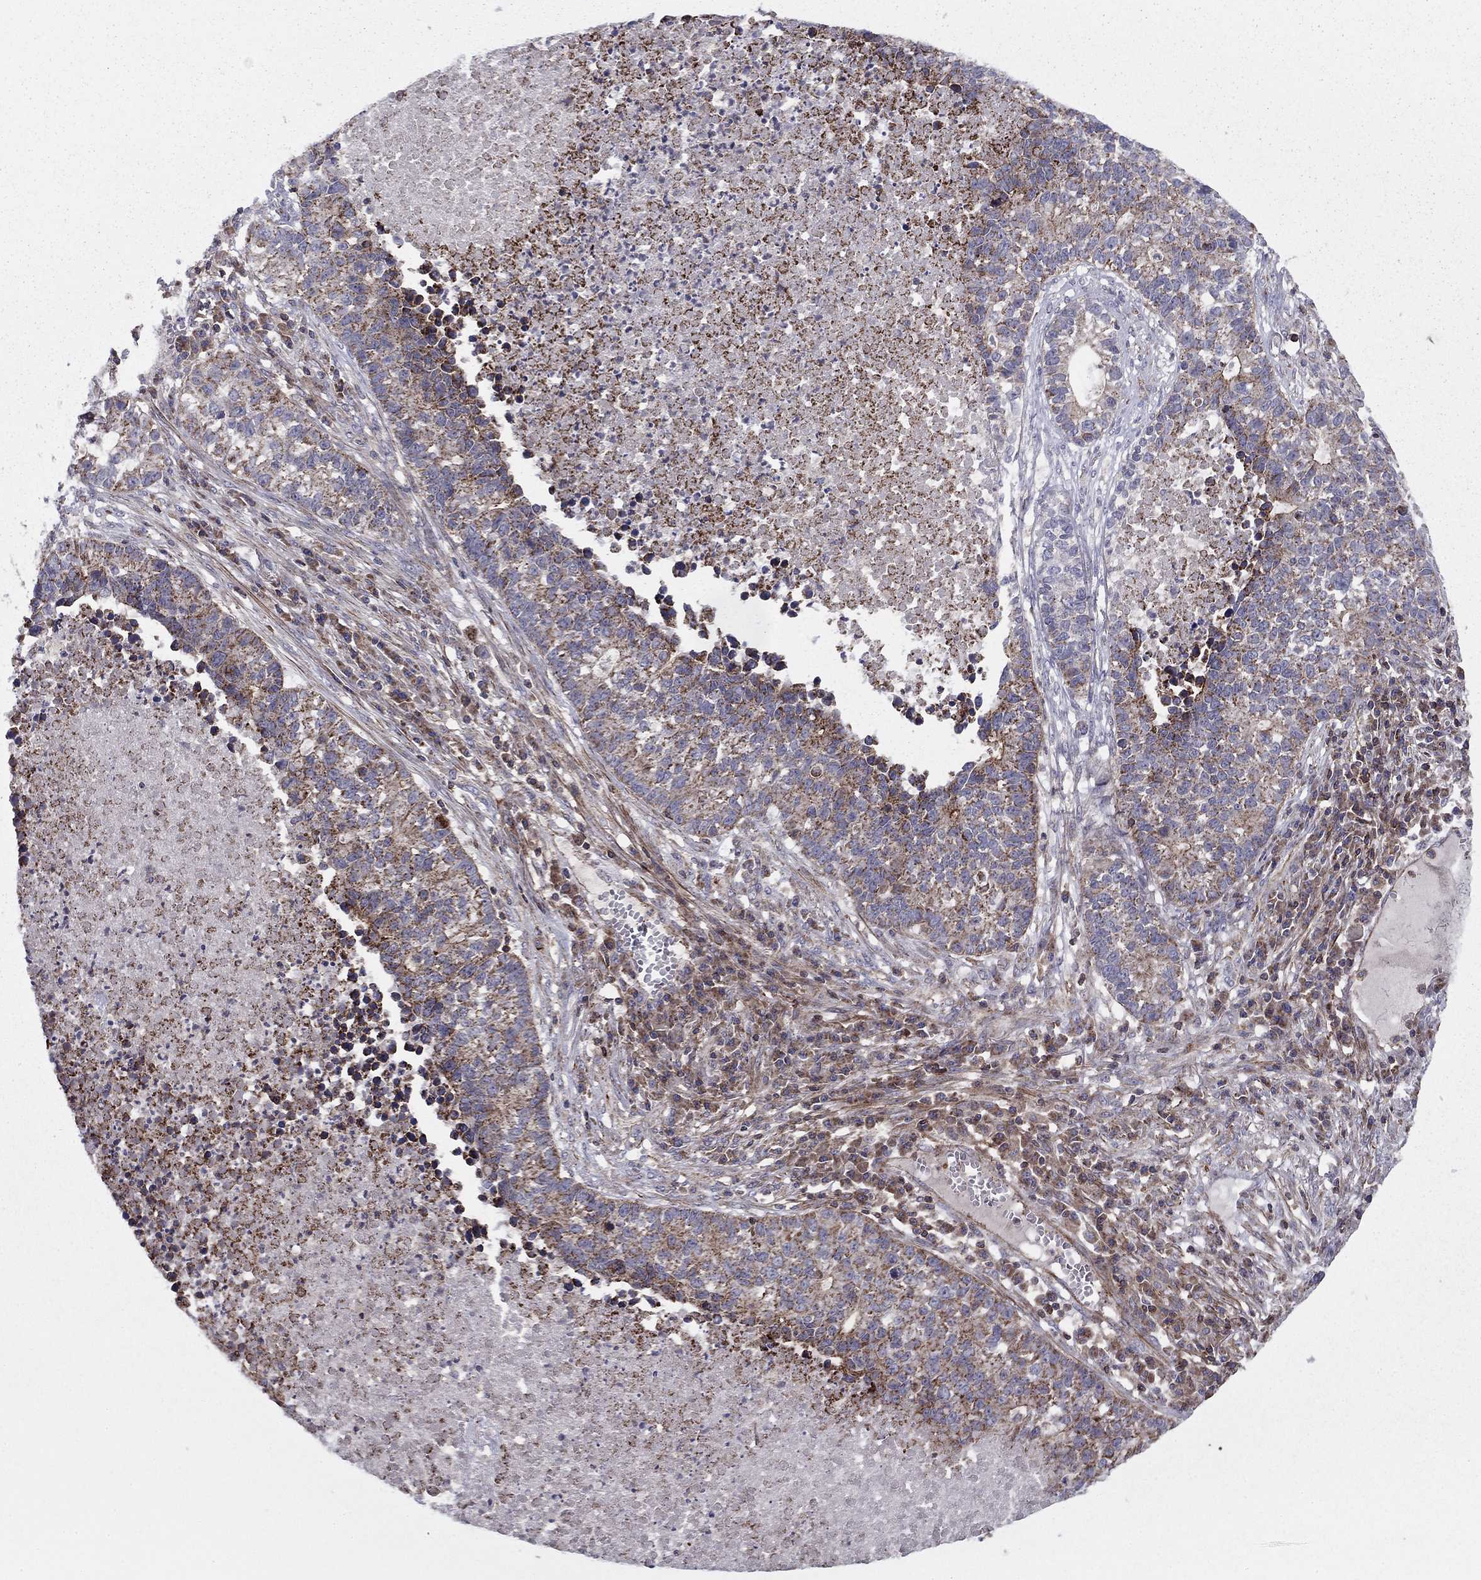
{"staining": {"intensity": "moderate", "quantity": "<25%", "location": "cytoplasmic/membranous"}, "tissue": "lung cancer", "cell_type": "Tumor cells", "image_type": "cancer", "snomed": [{"axis": "morphology", "description": "Adenocarcinoma, NOS"}, {"axis": "topography", "description": "Lung"}], "caption": "Moderate cytoplasmic/membranous protein positivity is present in about <25% of tumor cells in adenocarcinoma (lung).", "gene": "ALG6", "patient": {"sex": "male", "age": 57}}